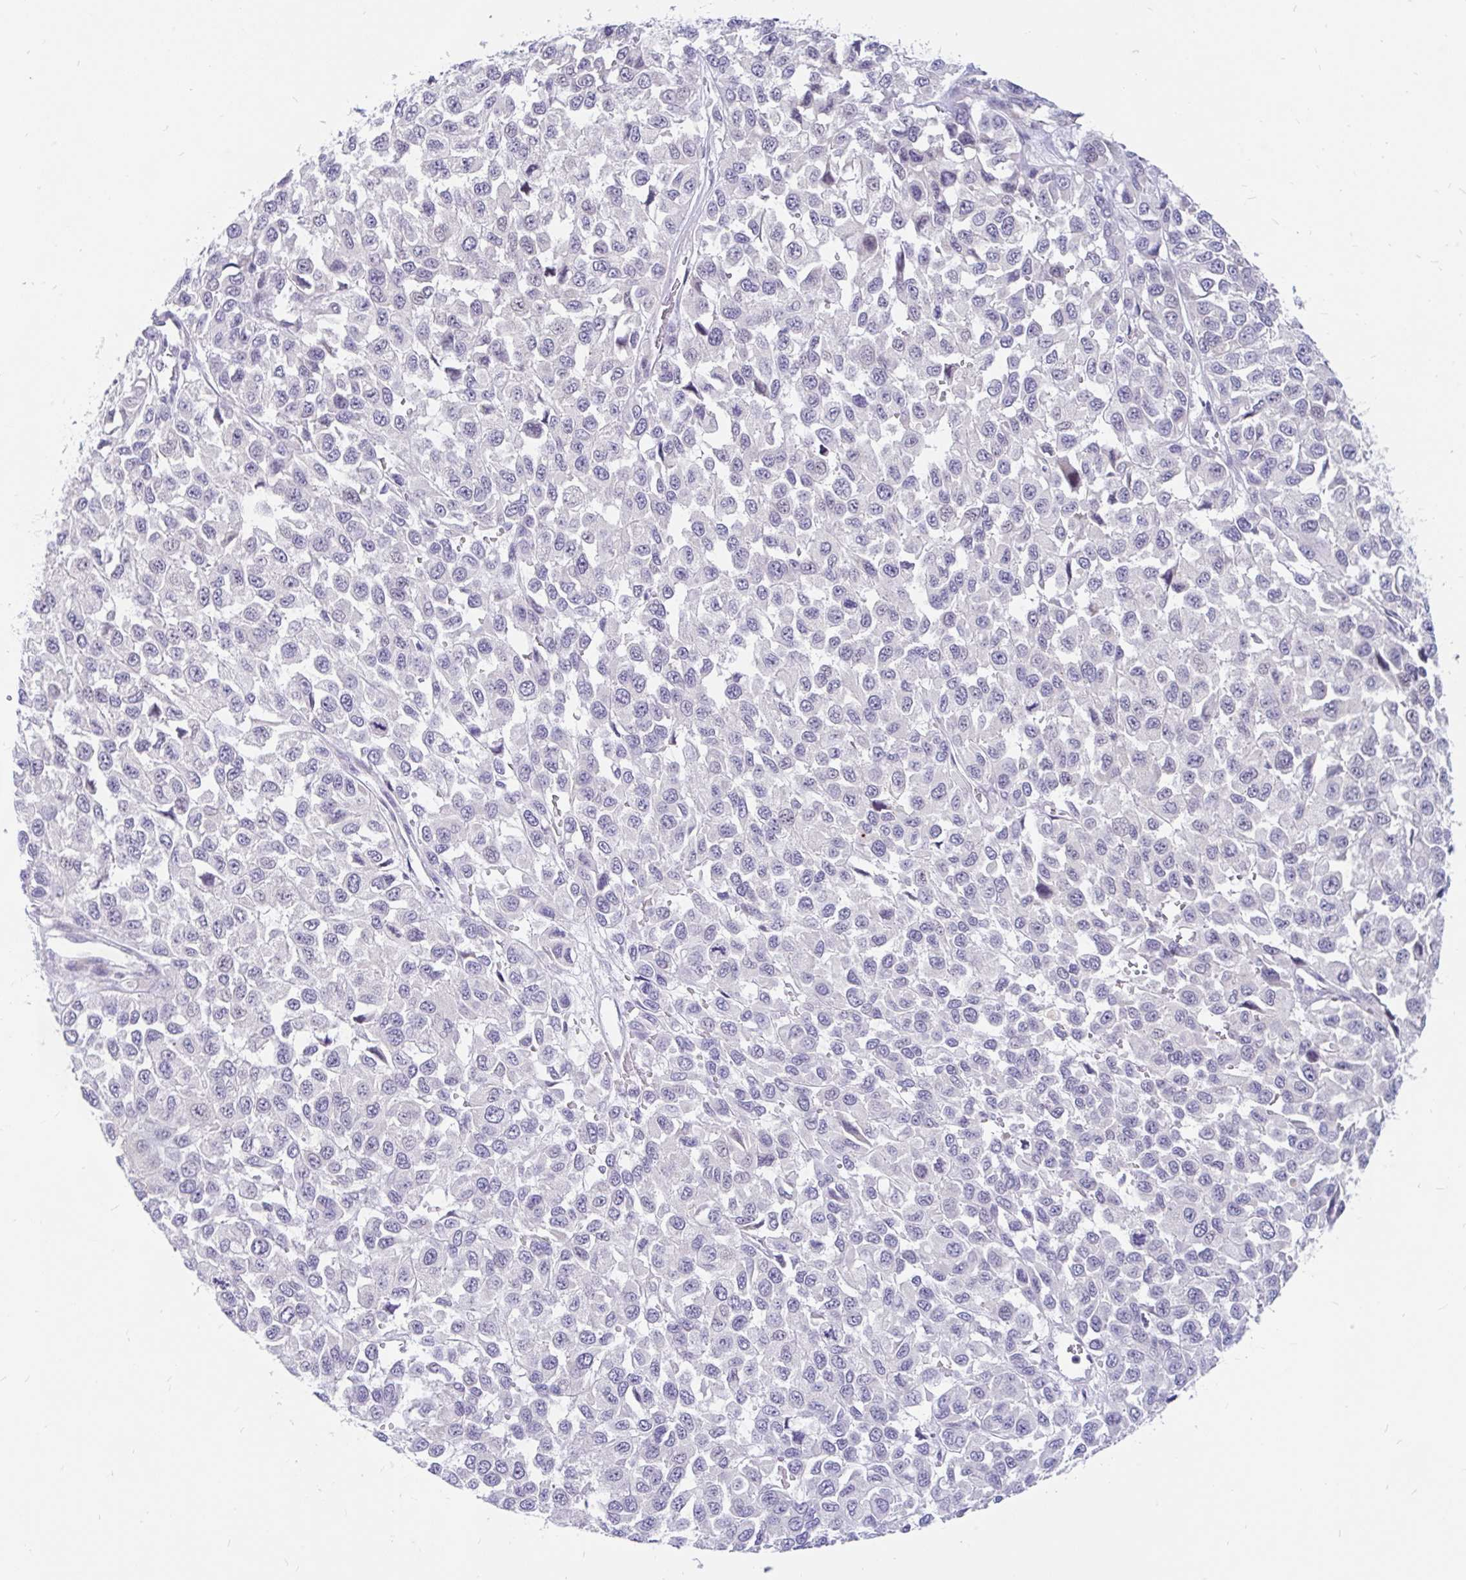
{"staining": {"intensity": "negative", "quantity": "none", "location": "none"}, "tissue": "melanoma", "cell_type": "Tumor cells", "image_type": "cancer", "snomed": [{"axis": "morphology", "description": "Malignant melanoma, NOS"}, {"axis": "topography", "description": "Skin"}], "caption": "There is no significant expression in tumor cells of malignant melanoma. (DAB IHC visualized using brightfield microscopy, high magnification).", "gene": "KIAA2013", "patient": {"sex": "male", "age": 62}}